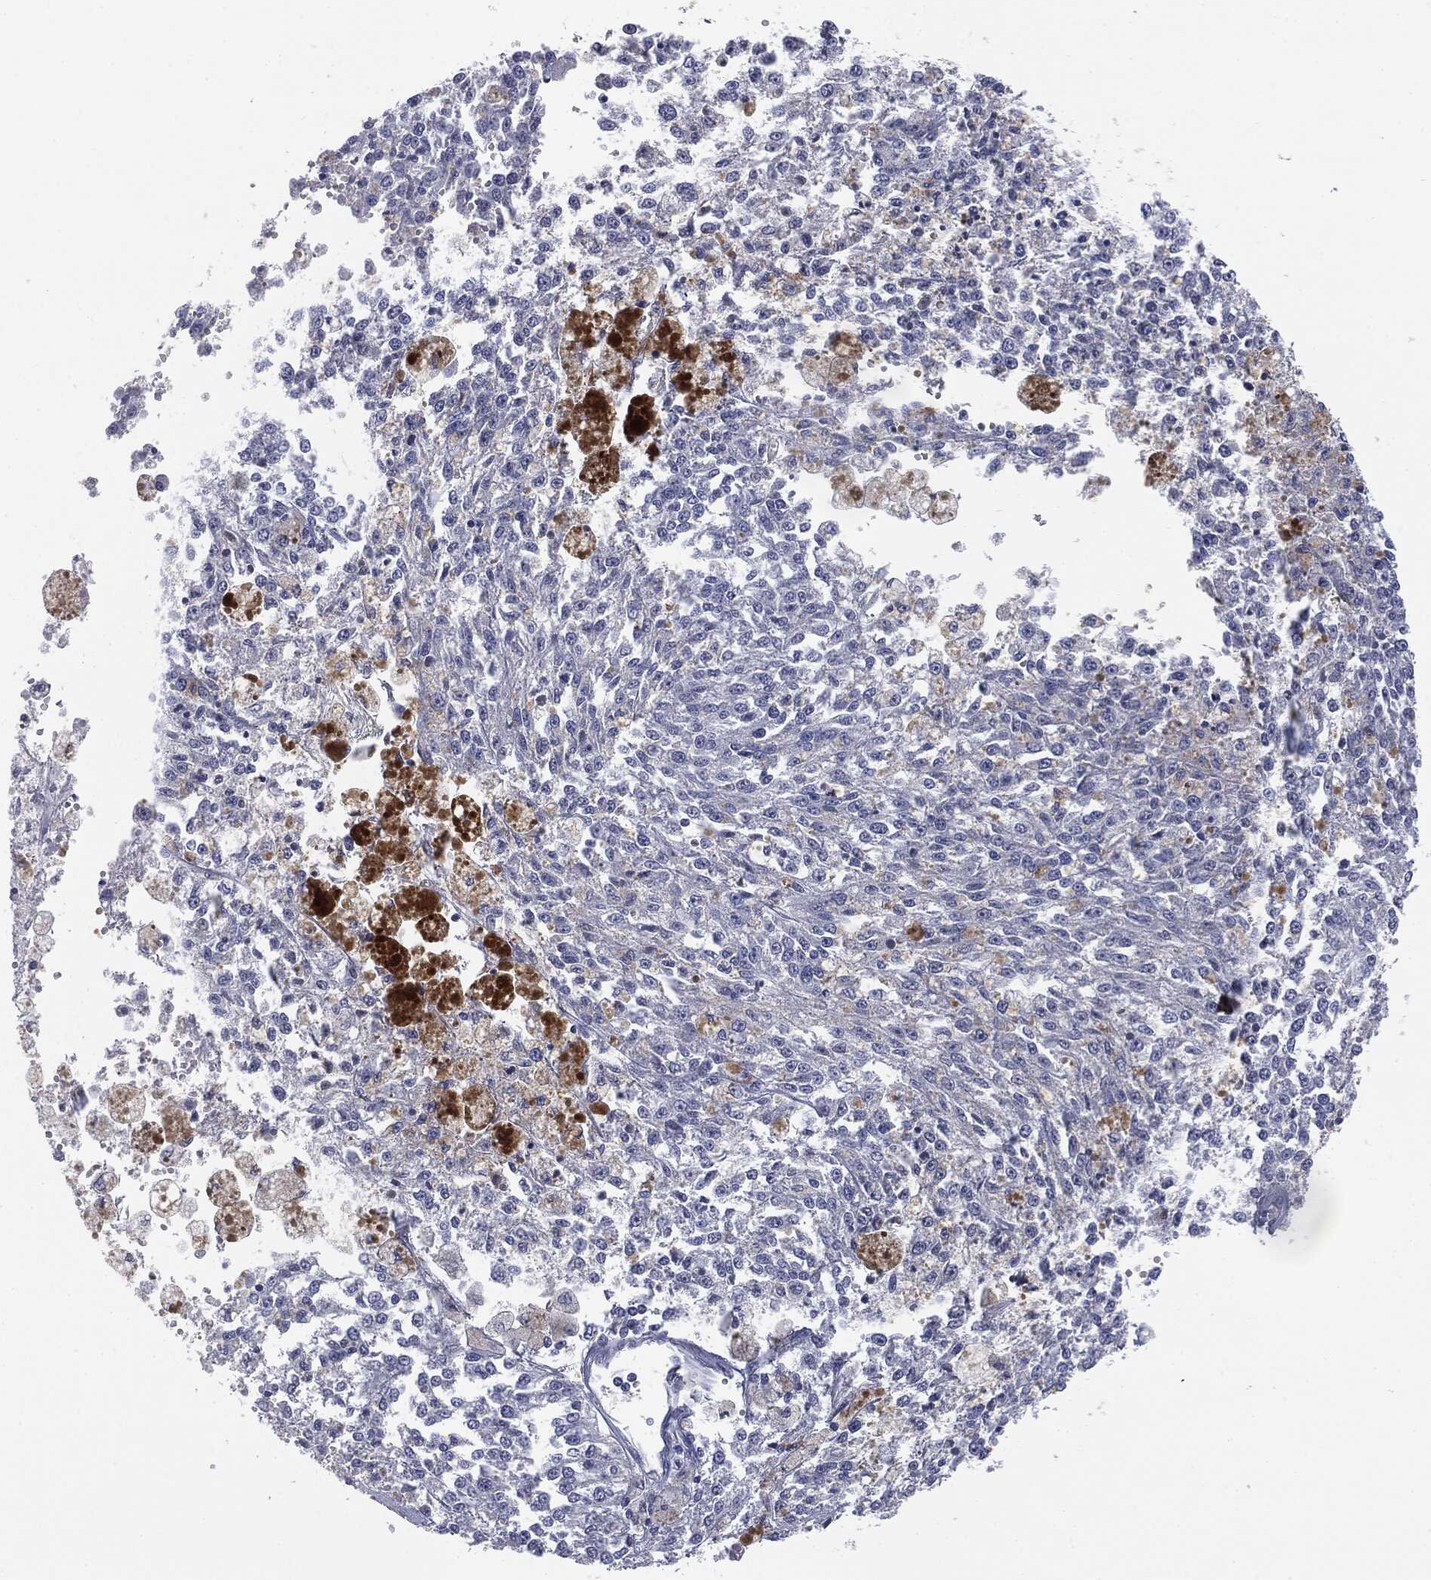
{"staining": {"intensity": "negative", "quantity": "none", "location": "none"}, "tissue": "melanoma", "cell_type": "Tumor cells", "image_type": "cancer", "snomed": [{"axis": "morphology", "description": "Malignant melanoma, Metastatic site"}, {"axis": "topography", "description": "Lymph node"}], "caption": "The histopathology image demonstrates no significant staining in tumor cells of melanoma.", "gene": "MUC1", "patient": {"sex": "female", "age": 64}}